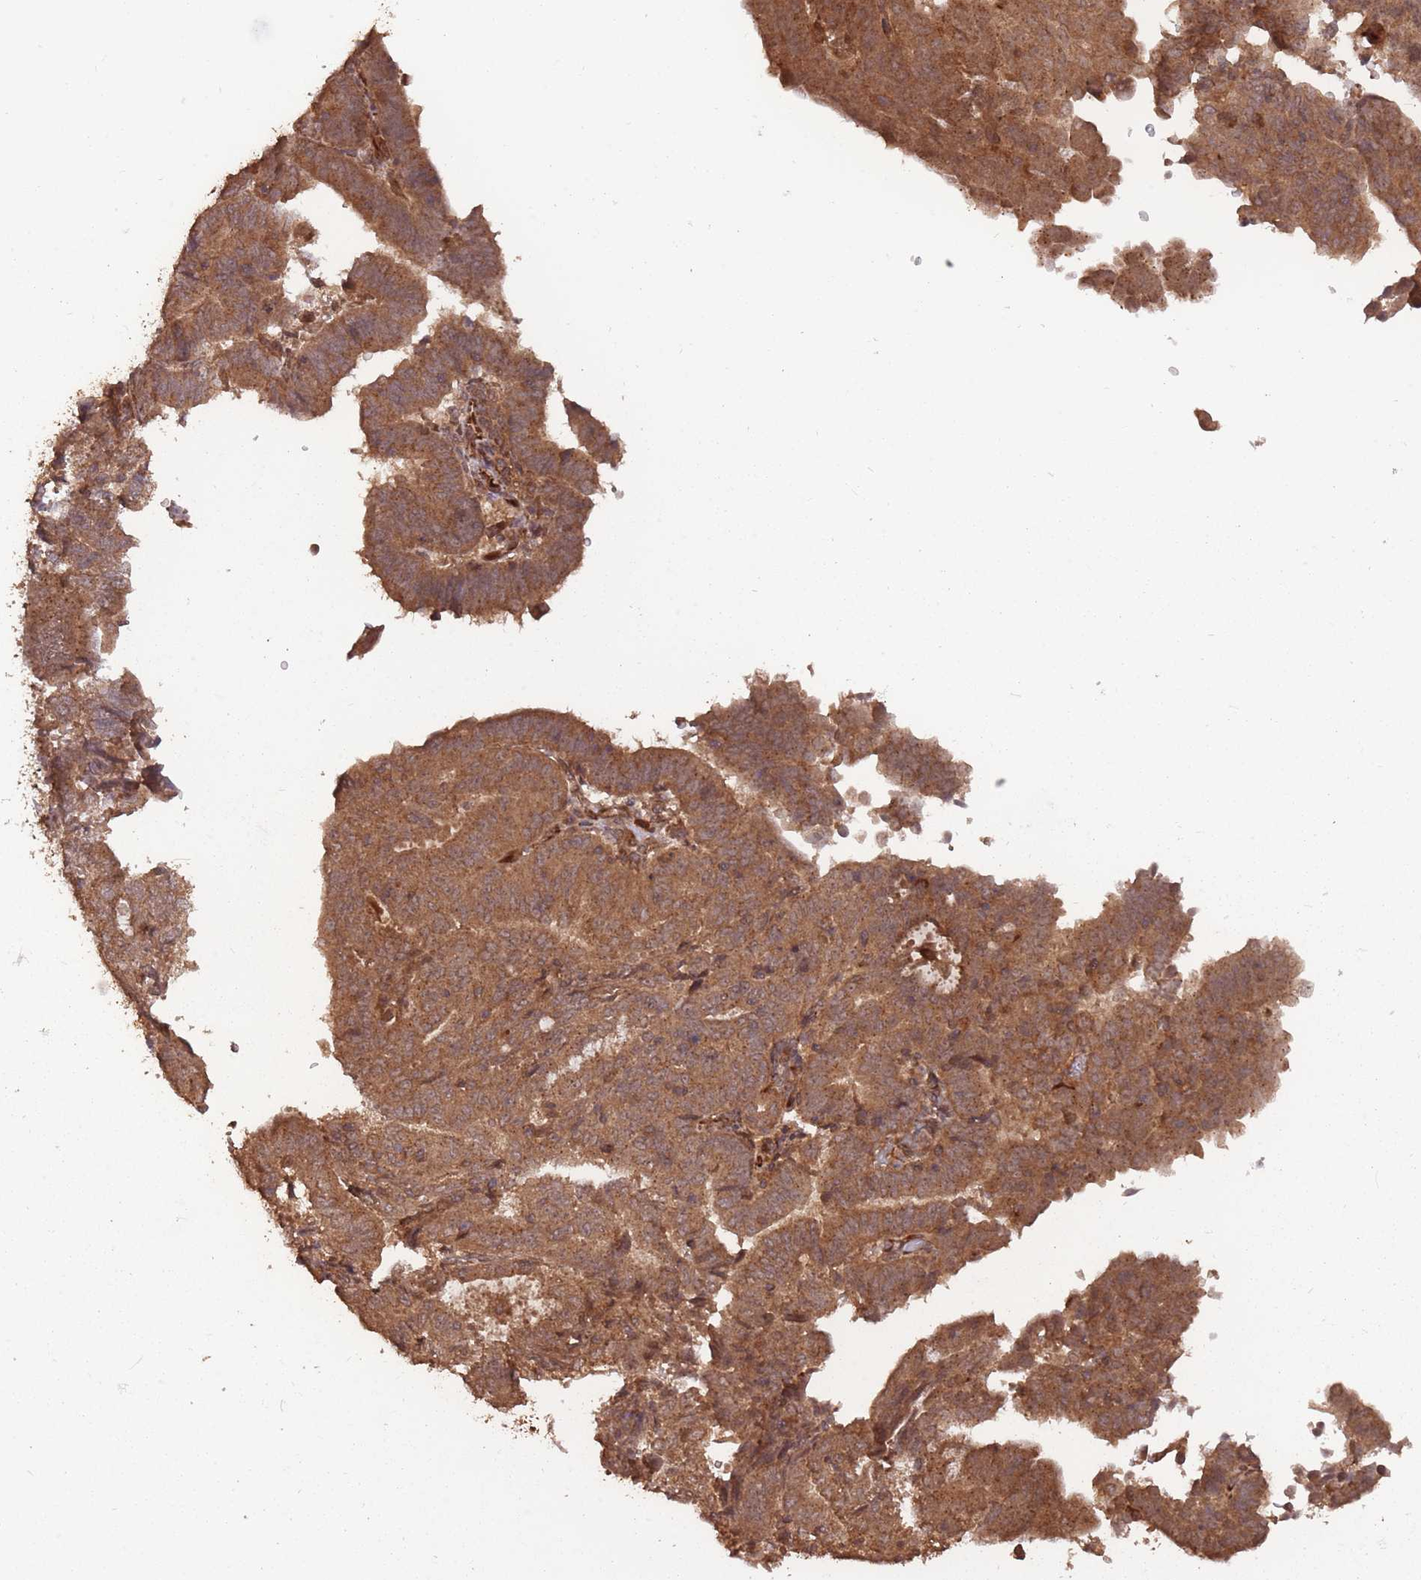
{"staining": {"intensity": "strong", "quantity": ">75%", "location": "cytoplasmic/membranous"}, "tissue": "endometrial cancer", "cell_type": "Tumor cells", "image_type": "cancer", "snomed": [{"axis": "morphology", "description": "Adenocarcinoma, NOS"}, {"axis": "topography", "description": "Endometrium"}], "caption": "IHC histopathology image of endometrial adenocarcinoma stained for a protein (brown), which demonstrates high levels of strong cytoplasmic/membranous positivity in approximately >75% of tumor cells.", "gene": "ERBB3", "patient": {"sex": "female", "age": 70}}